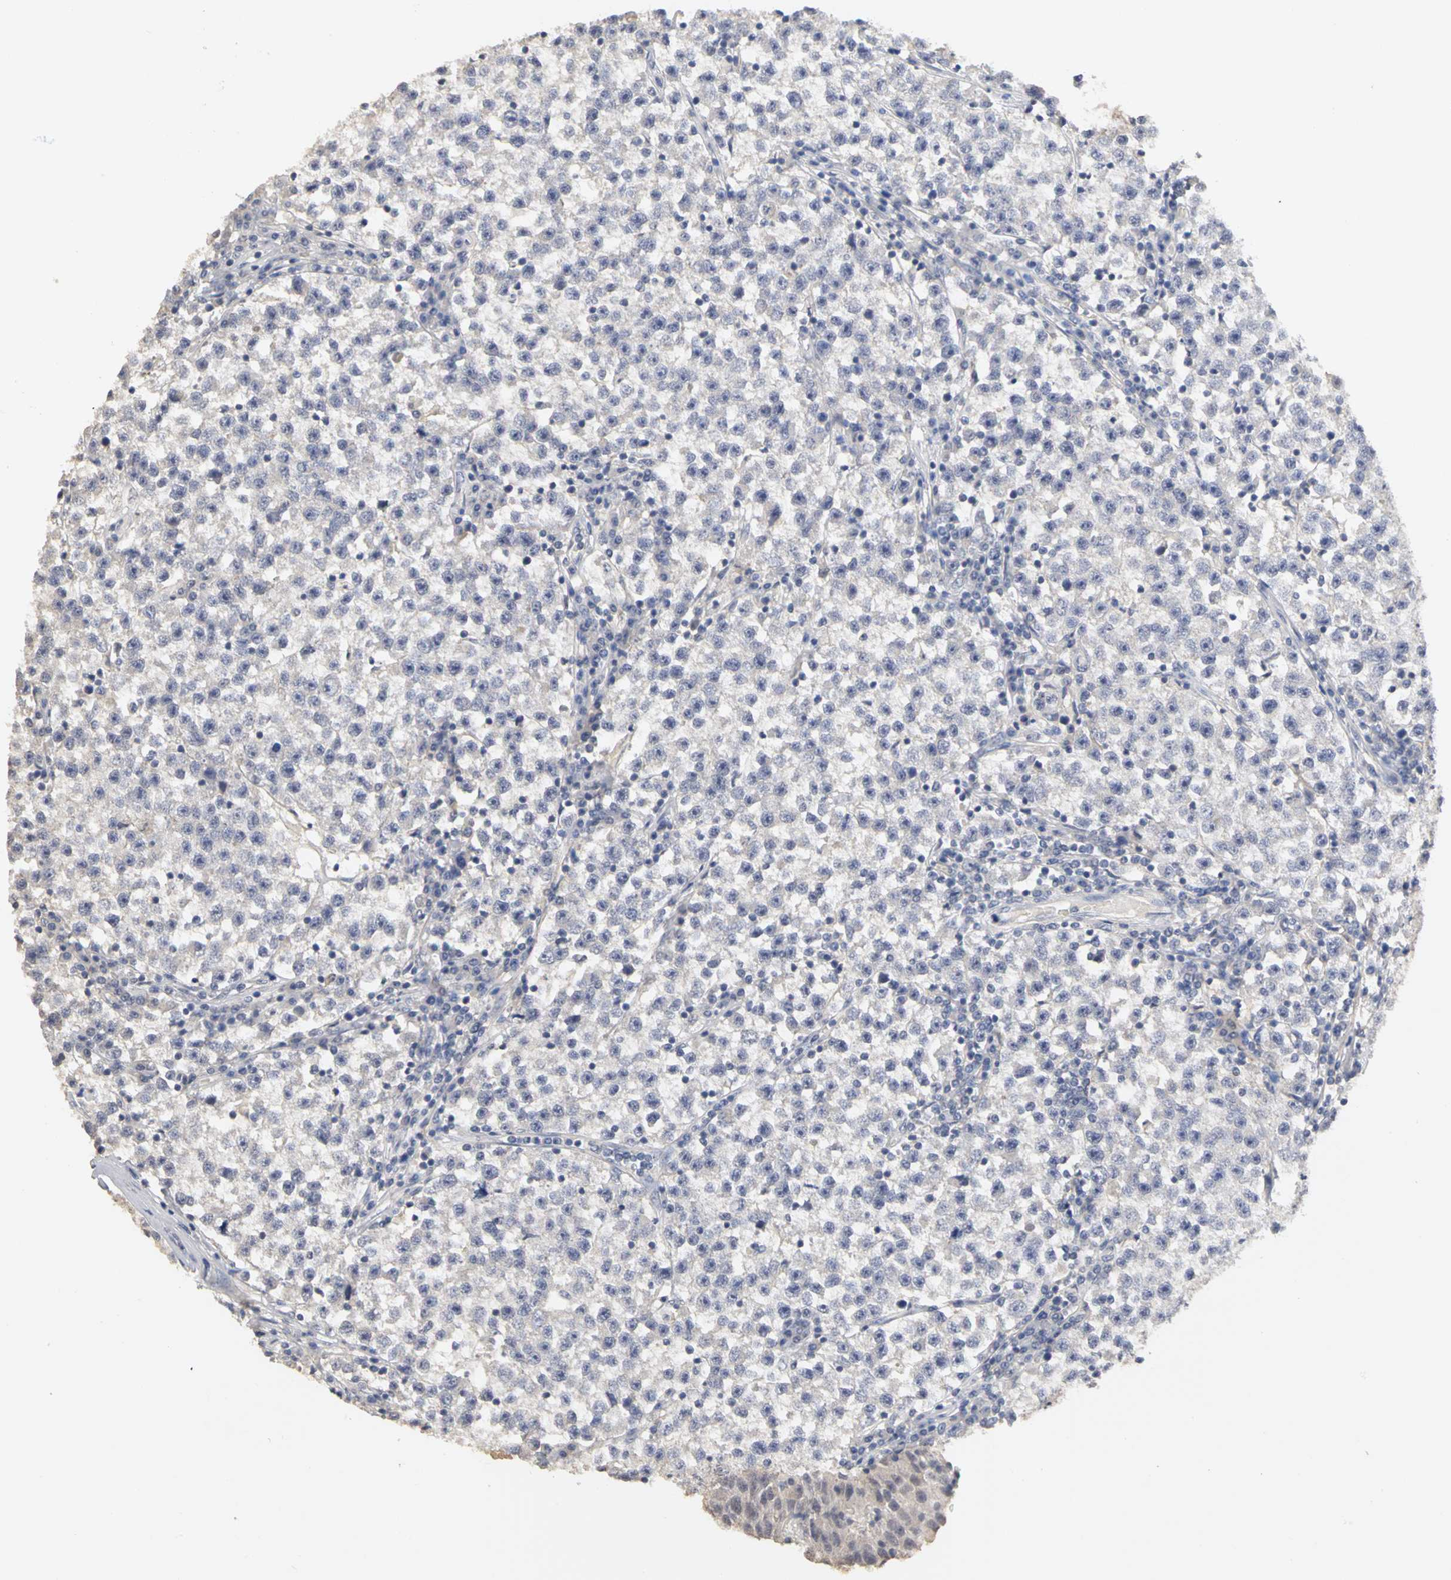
{"staining": {"intensity": "negative", "quantity": "none", "location": "none"}, "tissue": "testis cancer", "cell_type": "Tumor cells", "image_type": "cancer", "snomed": [{"axis": "morphology", "description": "Seminoma, NOS"}, {"axis": "topography", "description": "Testis"}], "caption": "Human seminoma (testis) stained for a protein using immunohistochemistry exhibits no expression in tumor cells.", "gene": "PGR", "patient": {"sex": "male", "age": 22}}